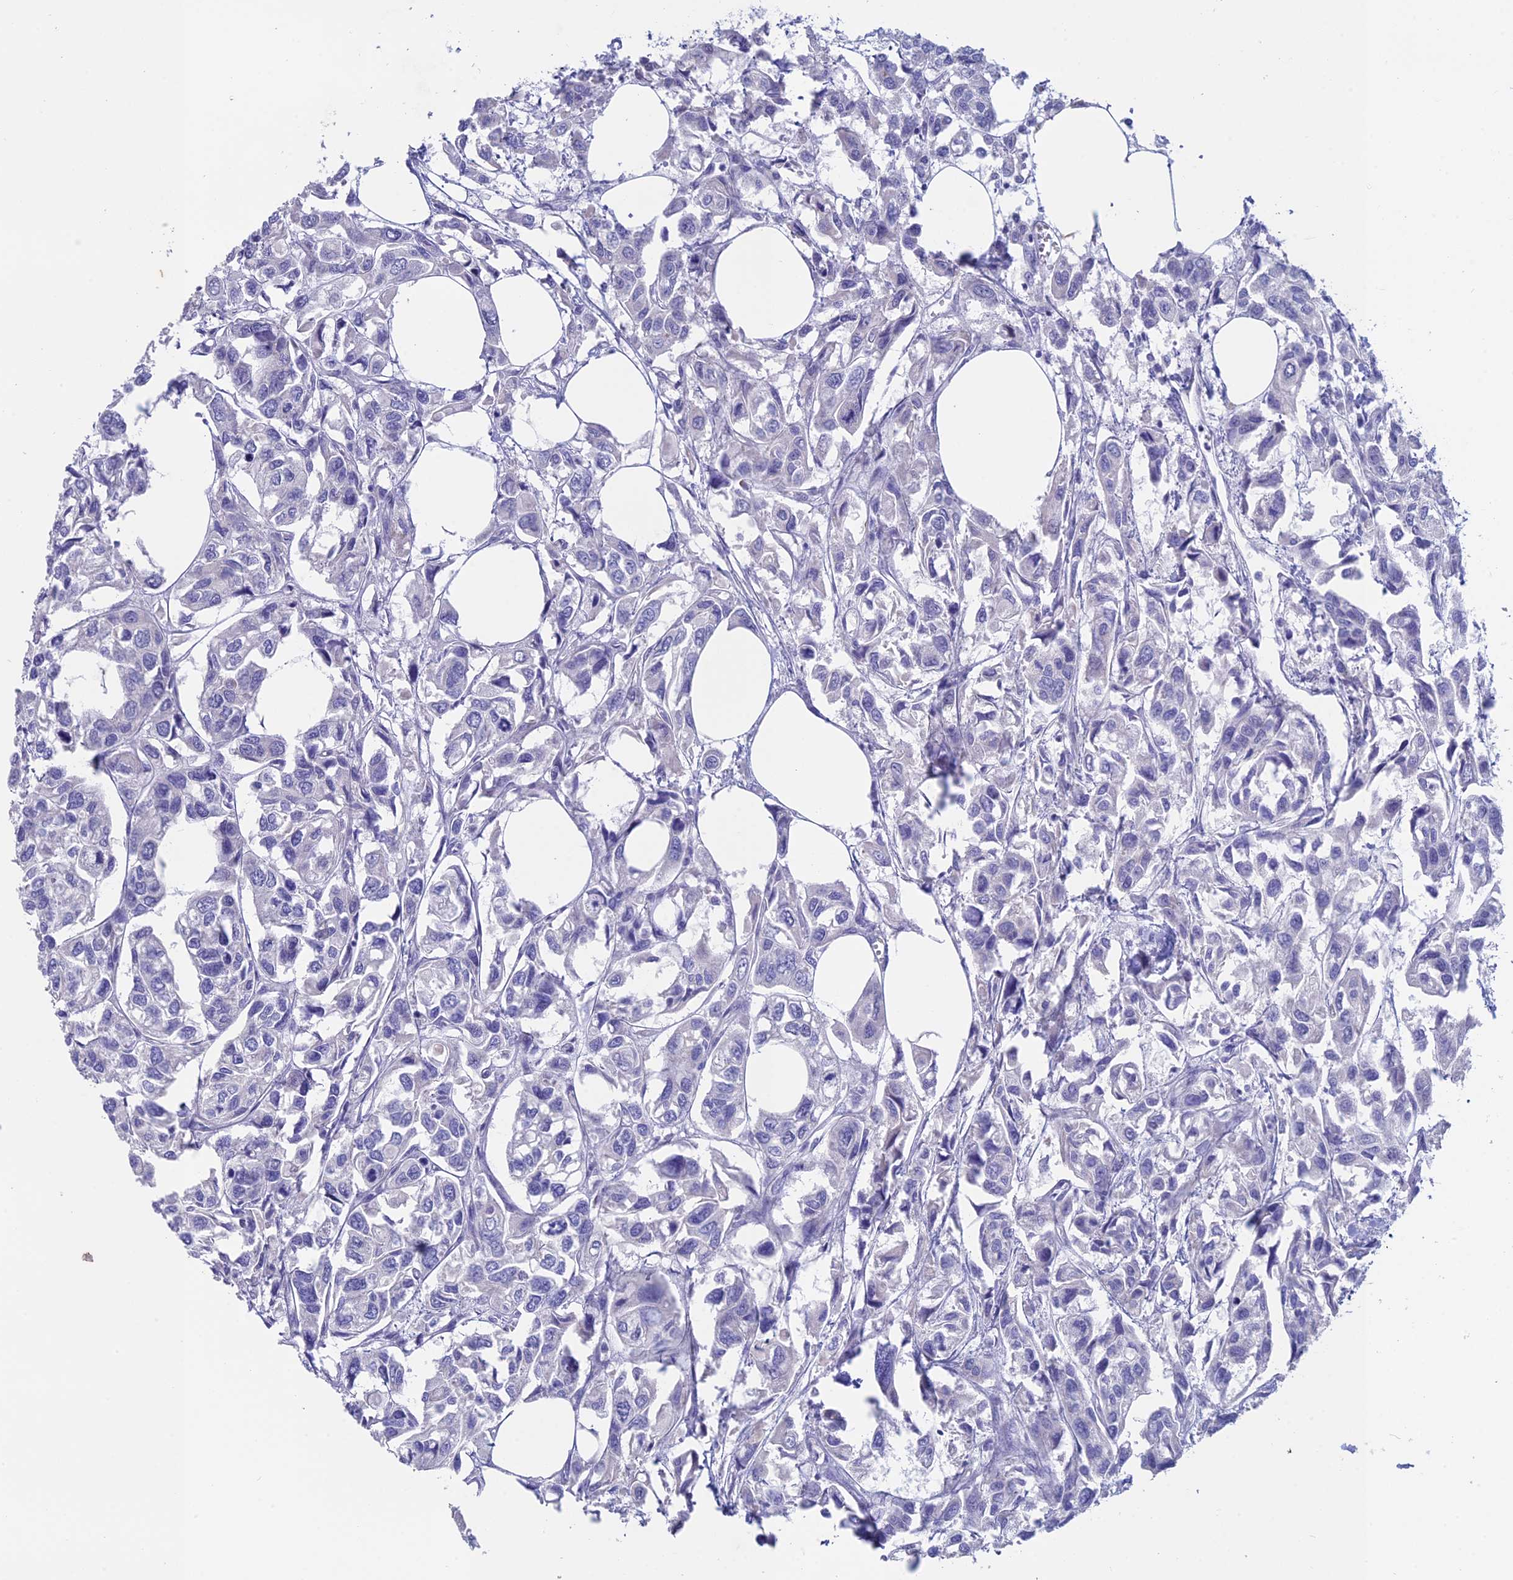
{"staining": {"intensity": "negative", "quantity": "none", "location": "none"}, "tissue": "urothelial cancer", "cell_type": "Tumor cells", "image_type": "cancer", "snomed": [{"axis": "morphology", "description": "Urothelial carcinoma, High grade"}, {"axis": "topography", "description": "Urinary bladder"}], "caption": "IHC histopathology image of human urothelial carcinoma (high-grade) stained for a protein (brown), which reveals no staining in tumor cells. The staining is performed using DAB brown chromogen with nuclei counter-stained in using hematoxylin.", "gene": "BTBD19", "patient": {"sex": "male", "age": 67}}